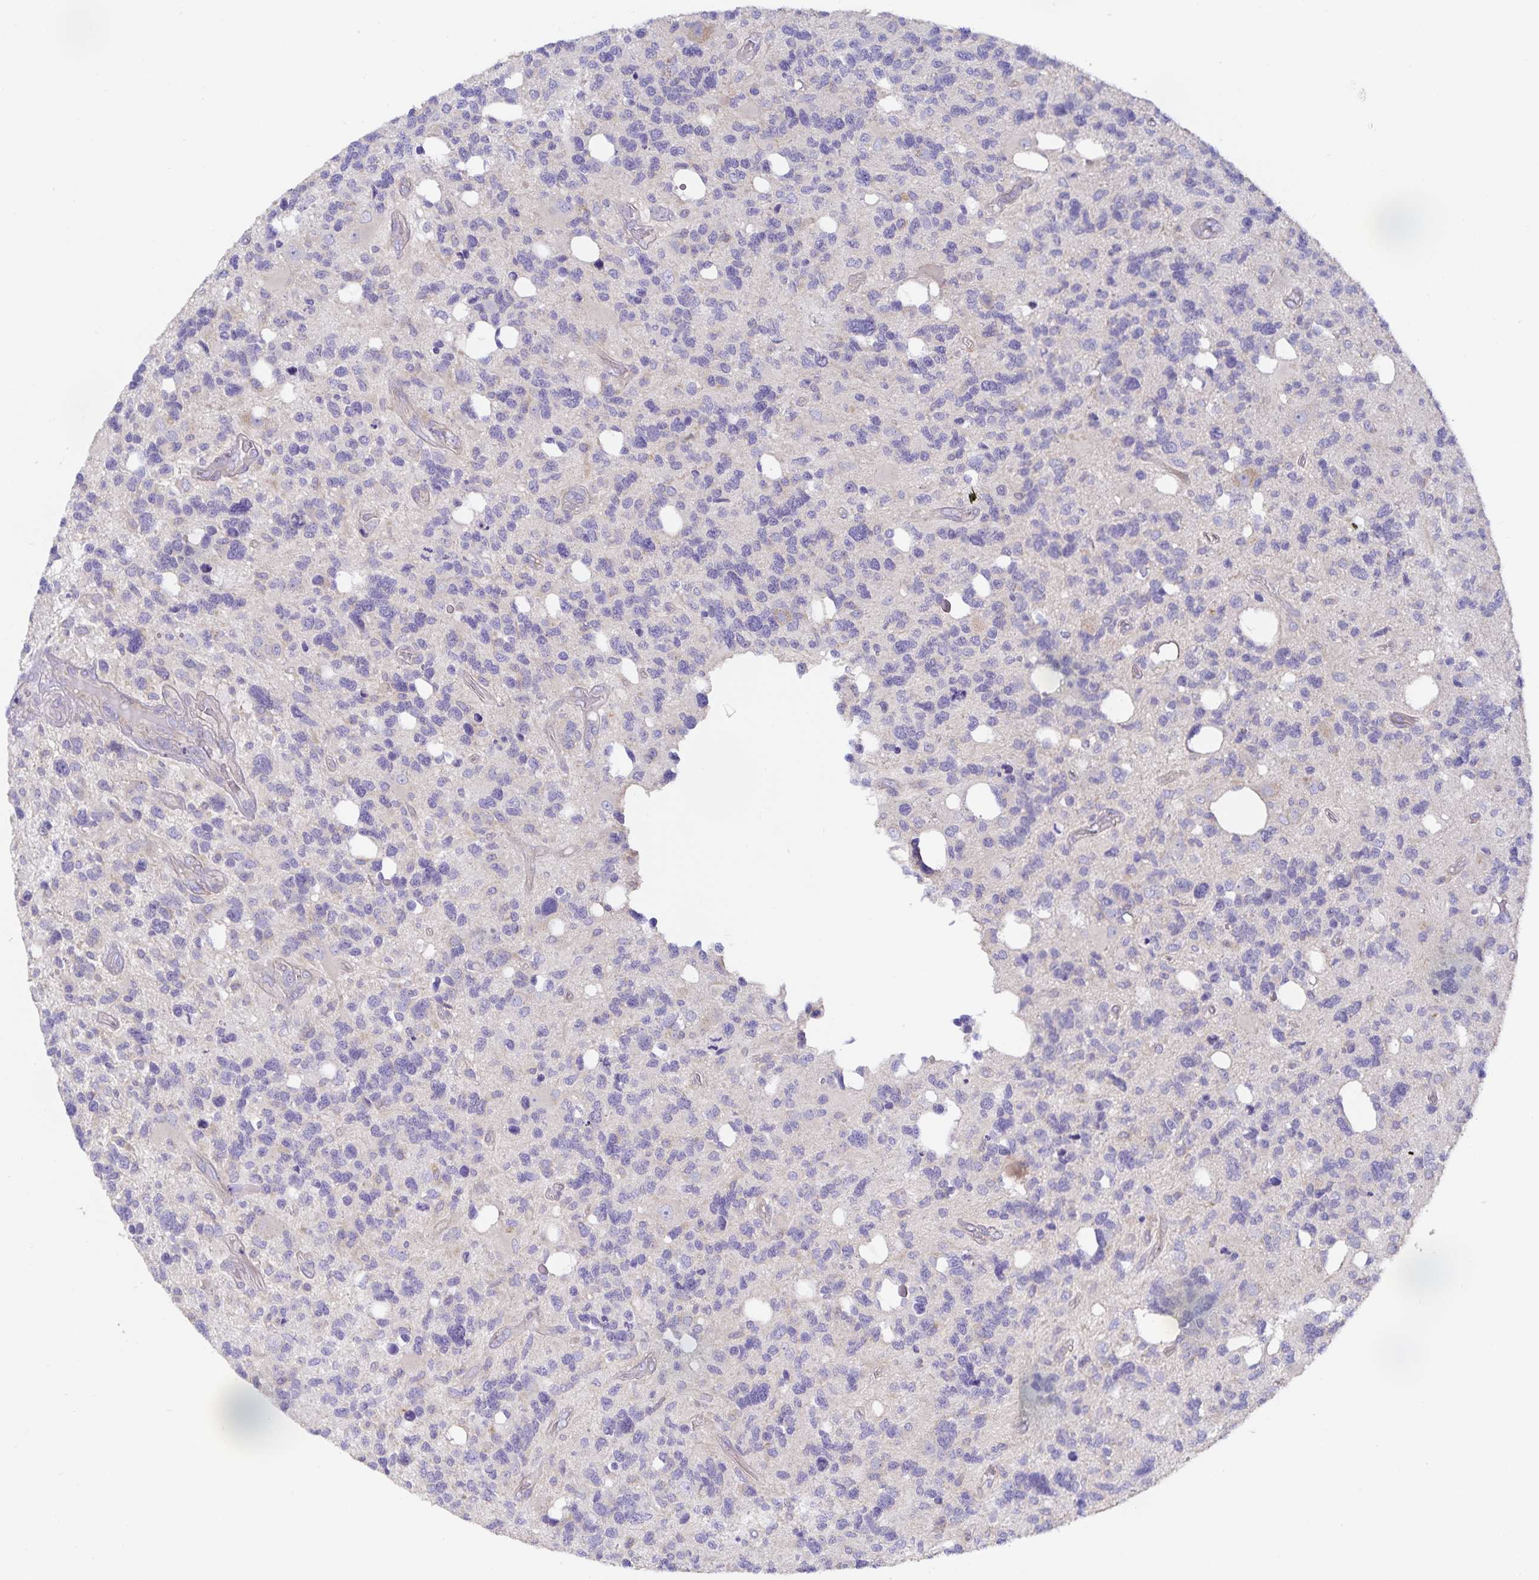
{"staining": {"intensity": "negative", "quantity": "none", "location": "none"}, "tissue": "glioma", "cell_type": "Tumor cells", "image_type": "cancer", "snomed": [{"axis": "morphology", "description": "Glioma, malignant, High grade"}, {"axis": "topography", "description": "Brain"}], "caption": "High-grade glioma (malignant) was stained to show a protein in brown. There is no significant staining in tumor cells.", "gene": "METTL22", "patient": {"sex": "male", "age": 49}}